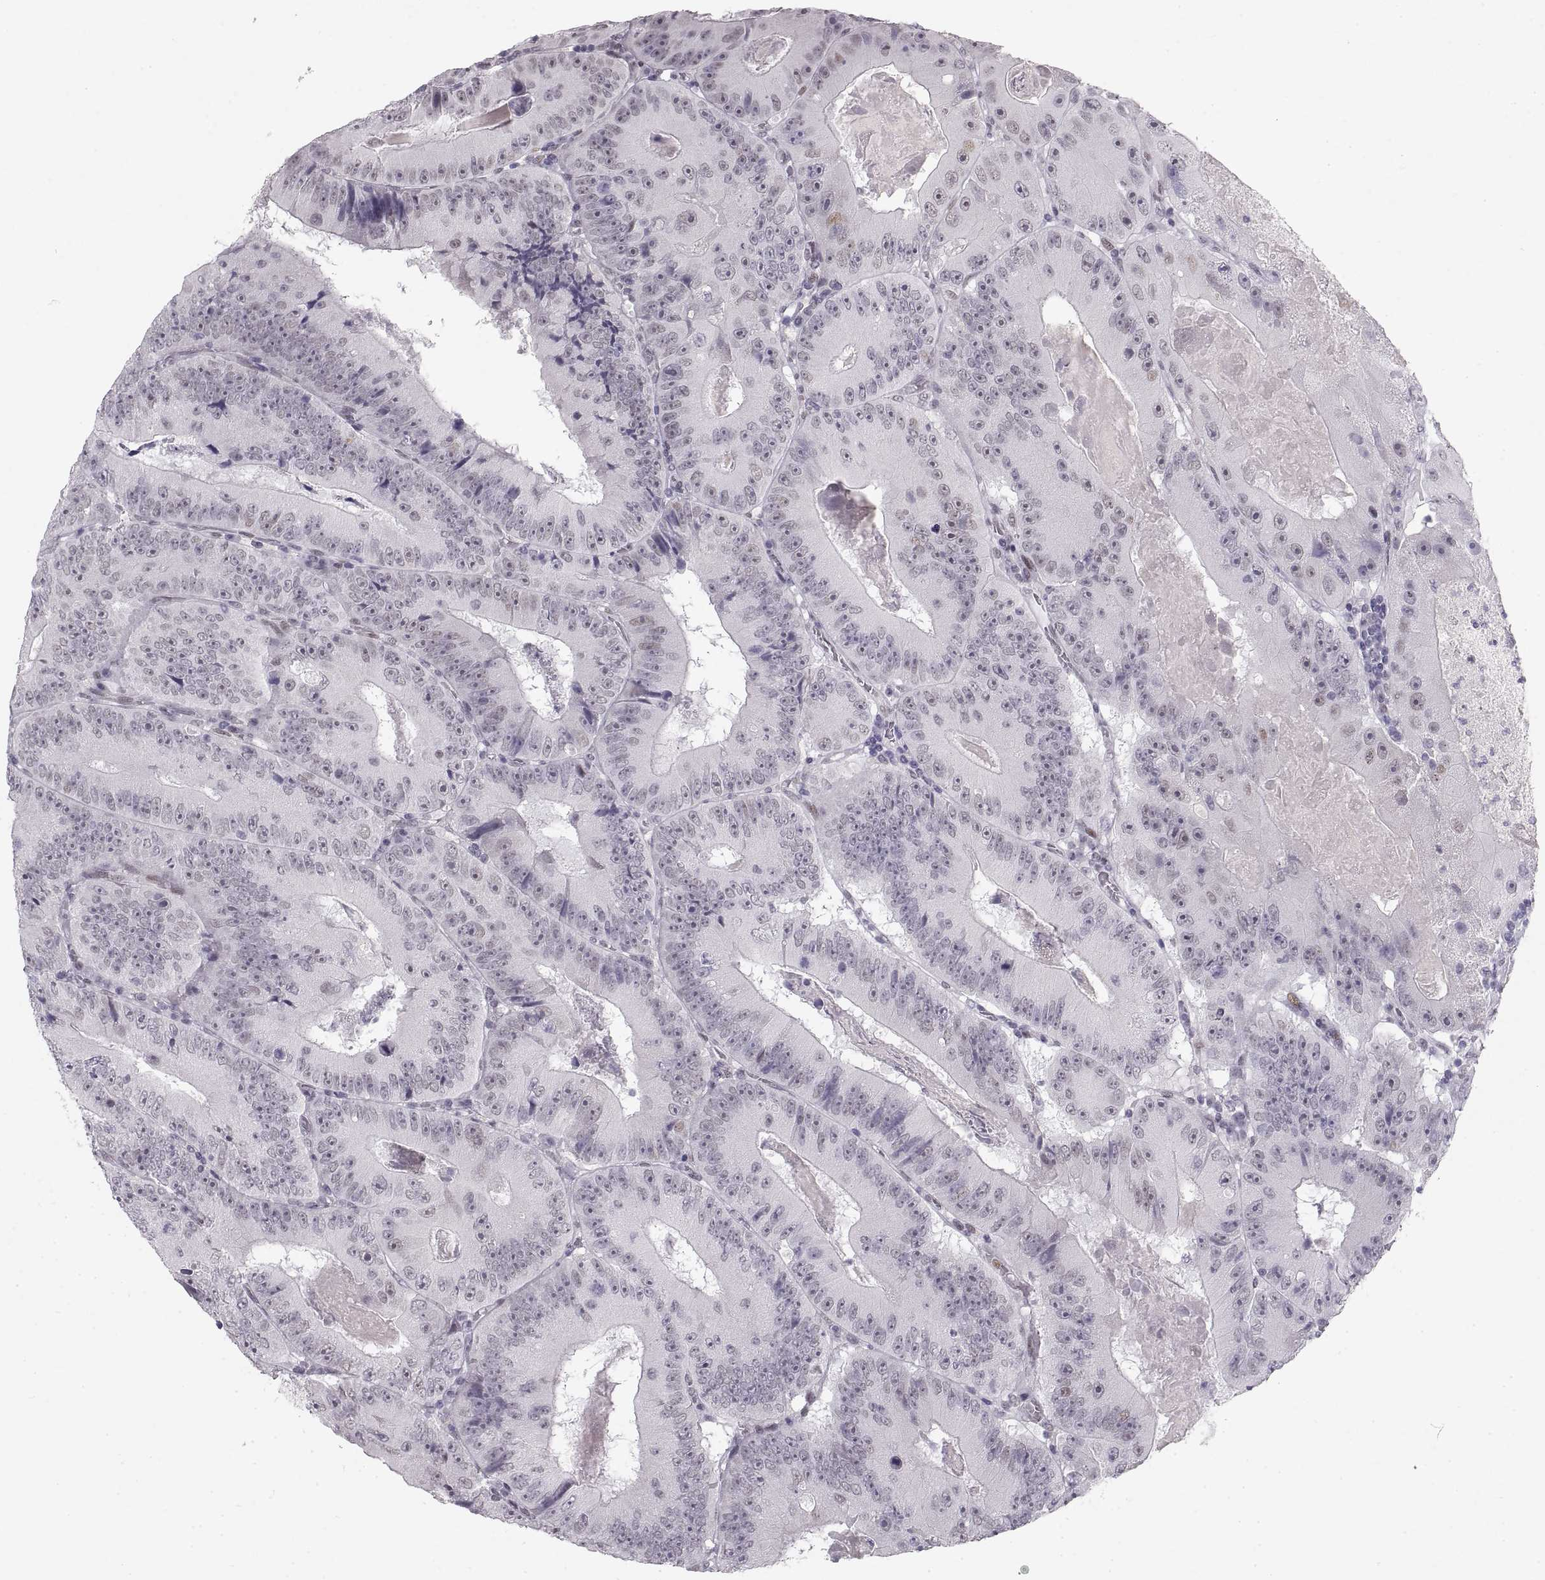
{"staining": {"intensity": "negative", "quantity": "none", "location": "none"}, "tissue": "colorectal cancer", "cell_type": "Tumor cells", "image_type": "cancer", "snomed": [{"axis": "morphology", "description": "Adenocarcinoma, NOS"}, {"axis": "topography", "description": "Colon"}], "caption": "DAB immunohistochemical staining of colorectal cancer (adenocarcinoma) displays no significant expression in tumor cells. The staining was performed using DAB to visualize the protein expression in brown, while the nuclei were stained in blue with hematoxylin (Magnification: 20x).", "gene": "NANOS3", "patient": {"sex": "female", "age": 86}}